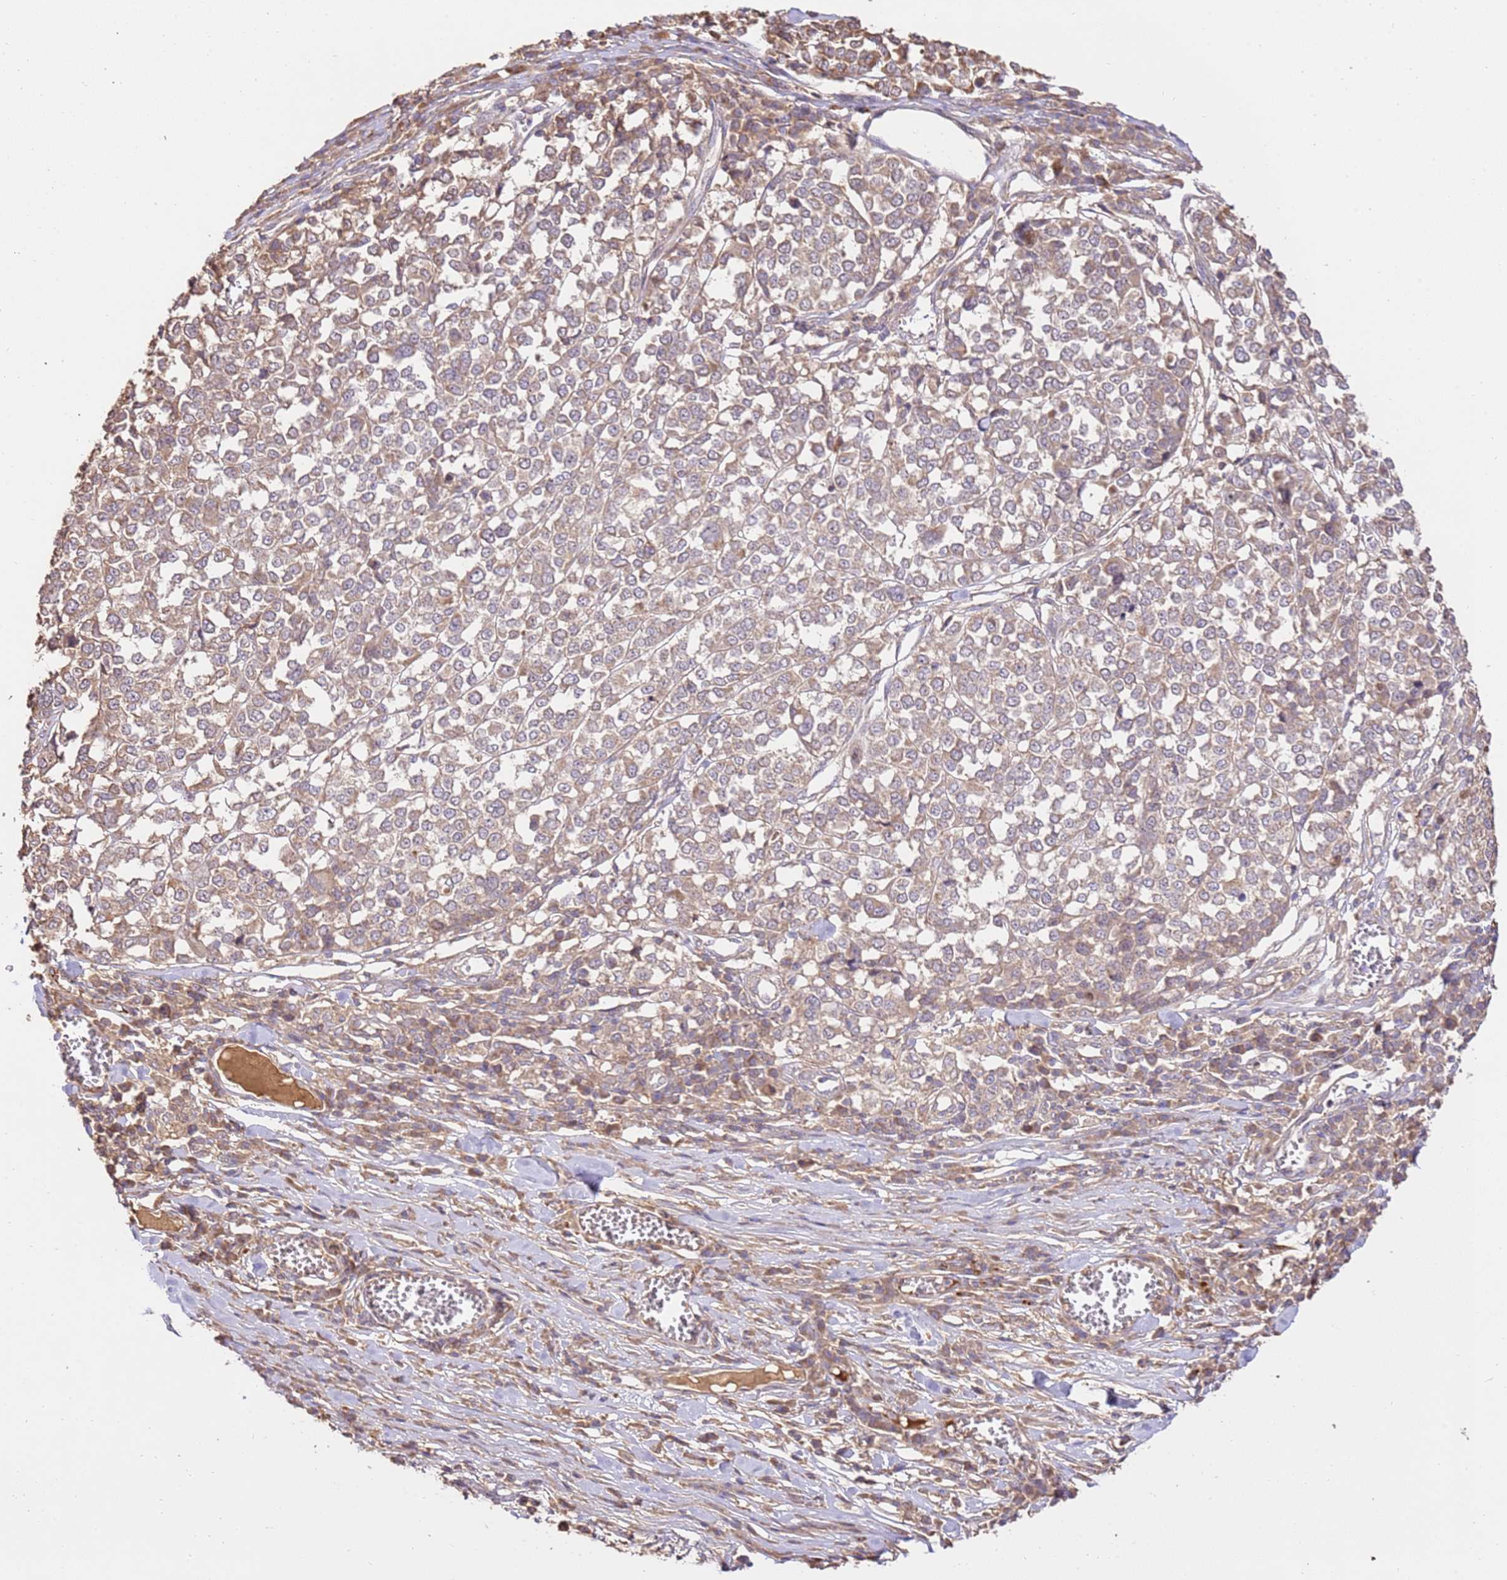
{"staining": {"intensity": "weak", "quantity": ">75%", "location": "cytoplasmic/membranous"}, "tissue": "melanoma", "cell_type": "Tumor cells", "image_type": "cancer", "snomed": [{"axis": "morphology", "description": "Malignant melanoma, Metastatic site"}, {"axis": "topography", "description": "Lymph node"}], "caption": "The immunohistochemical stain highlights weak cytoplasmic/membranous expression in tumor cells of melanoma tissue.", "gene": "CEP55", "patient": {"sex": "male", "age": 44}}